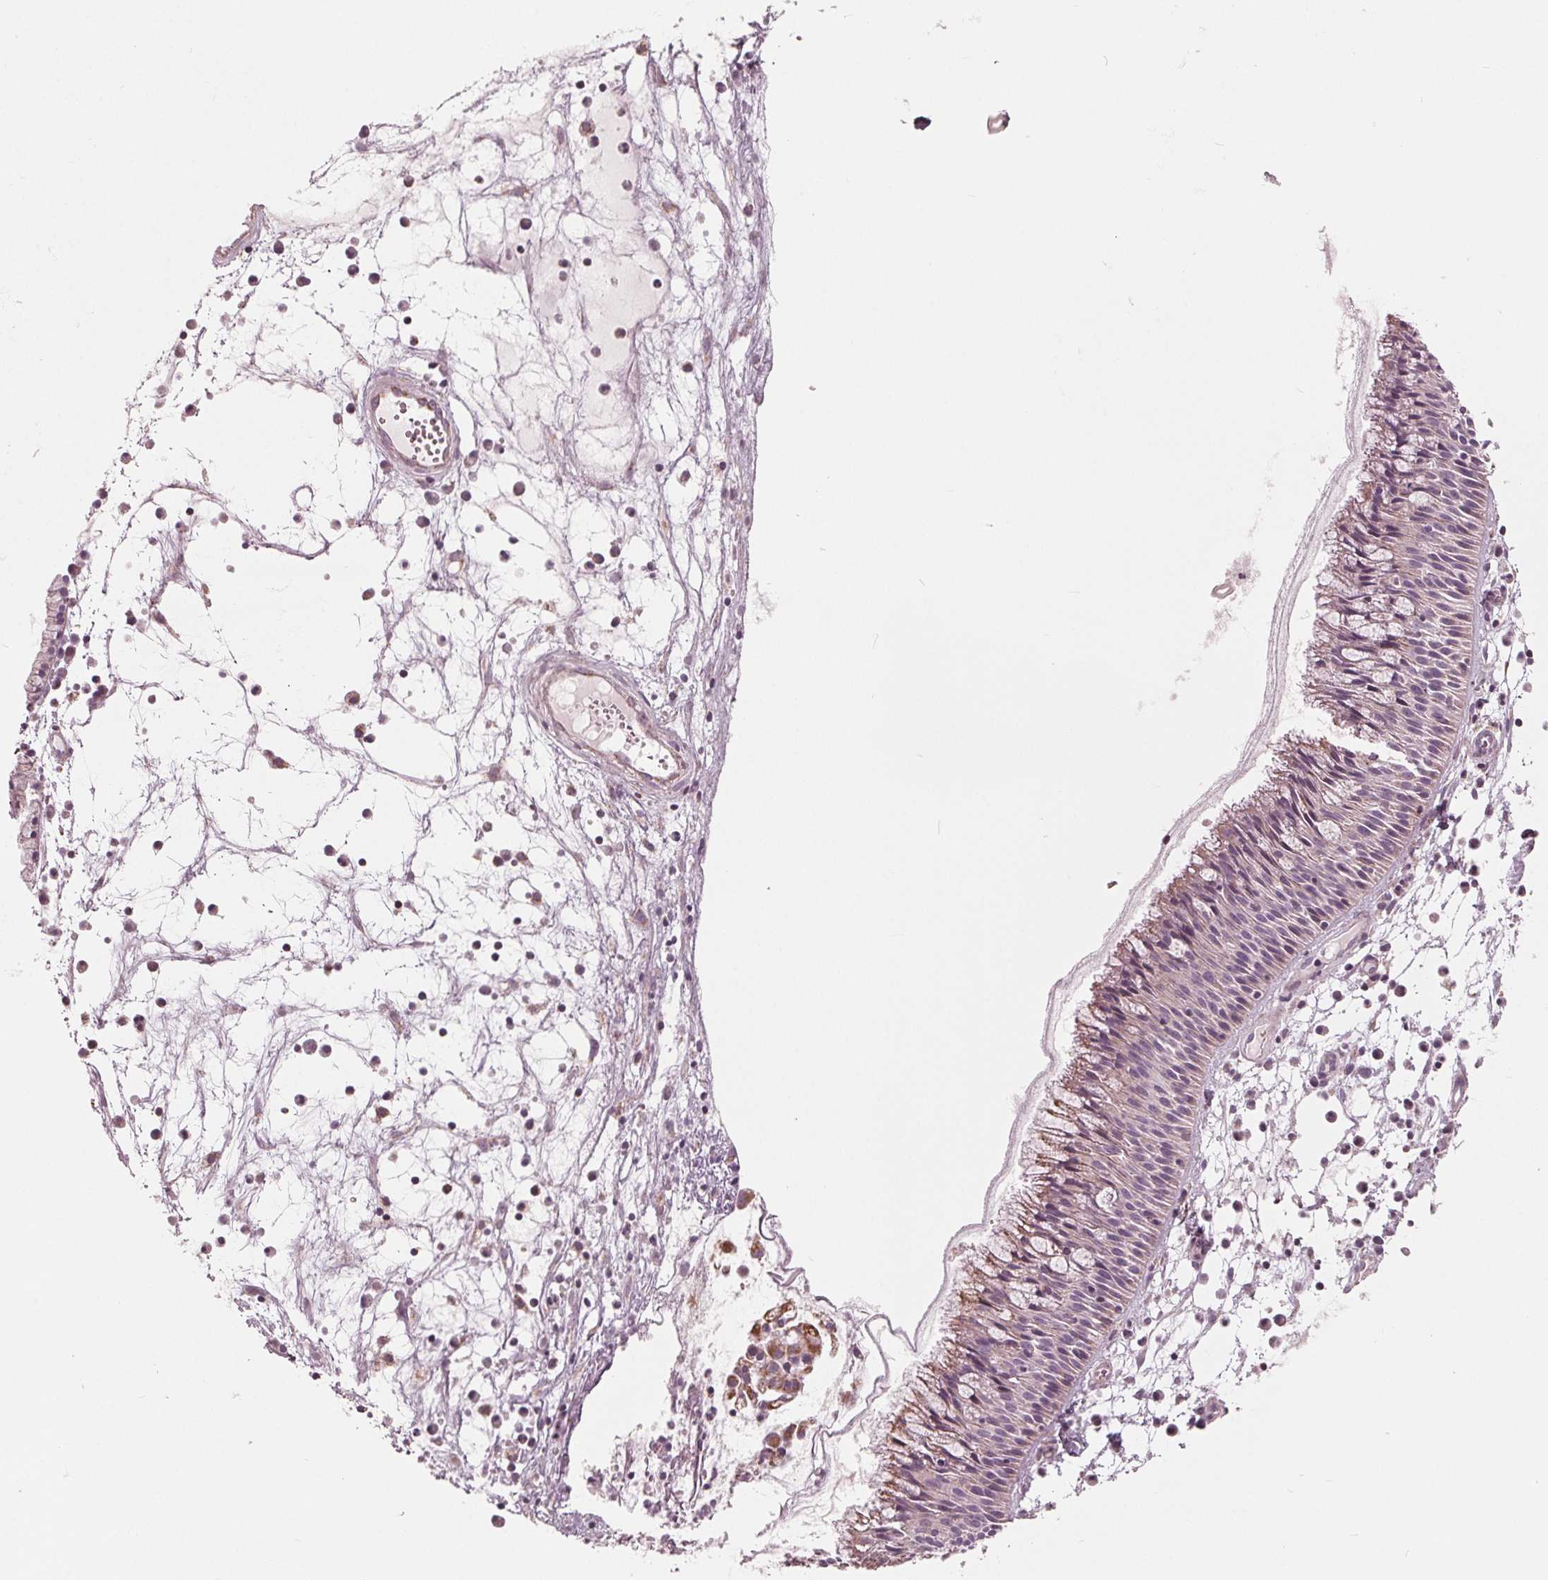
{"staining": {"intensity": "weak", "quantity": "<25%", "location": "cytoplasmic/membranous"}, "tissue": "nasopharynx", "cell_type": "Respiratory epithelial cells", "image_type": "normal", "snomed": [{"axis": "morphology", "description": "Normal tissue, NOS"}, {"axis": "topography", "description": "Nasopharynx"}], "caption": "A high-resolution image shows immunohistochemistry staining of unremarkable nasopharynx, which shows no significant positivity in respiratory epithelial cells.", "gene": "DCAF4L2", "patient": {"sex": "male", "age": 31}}